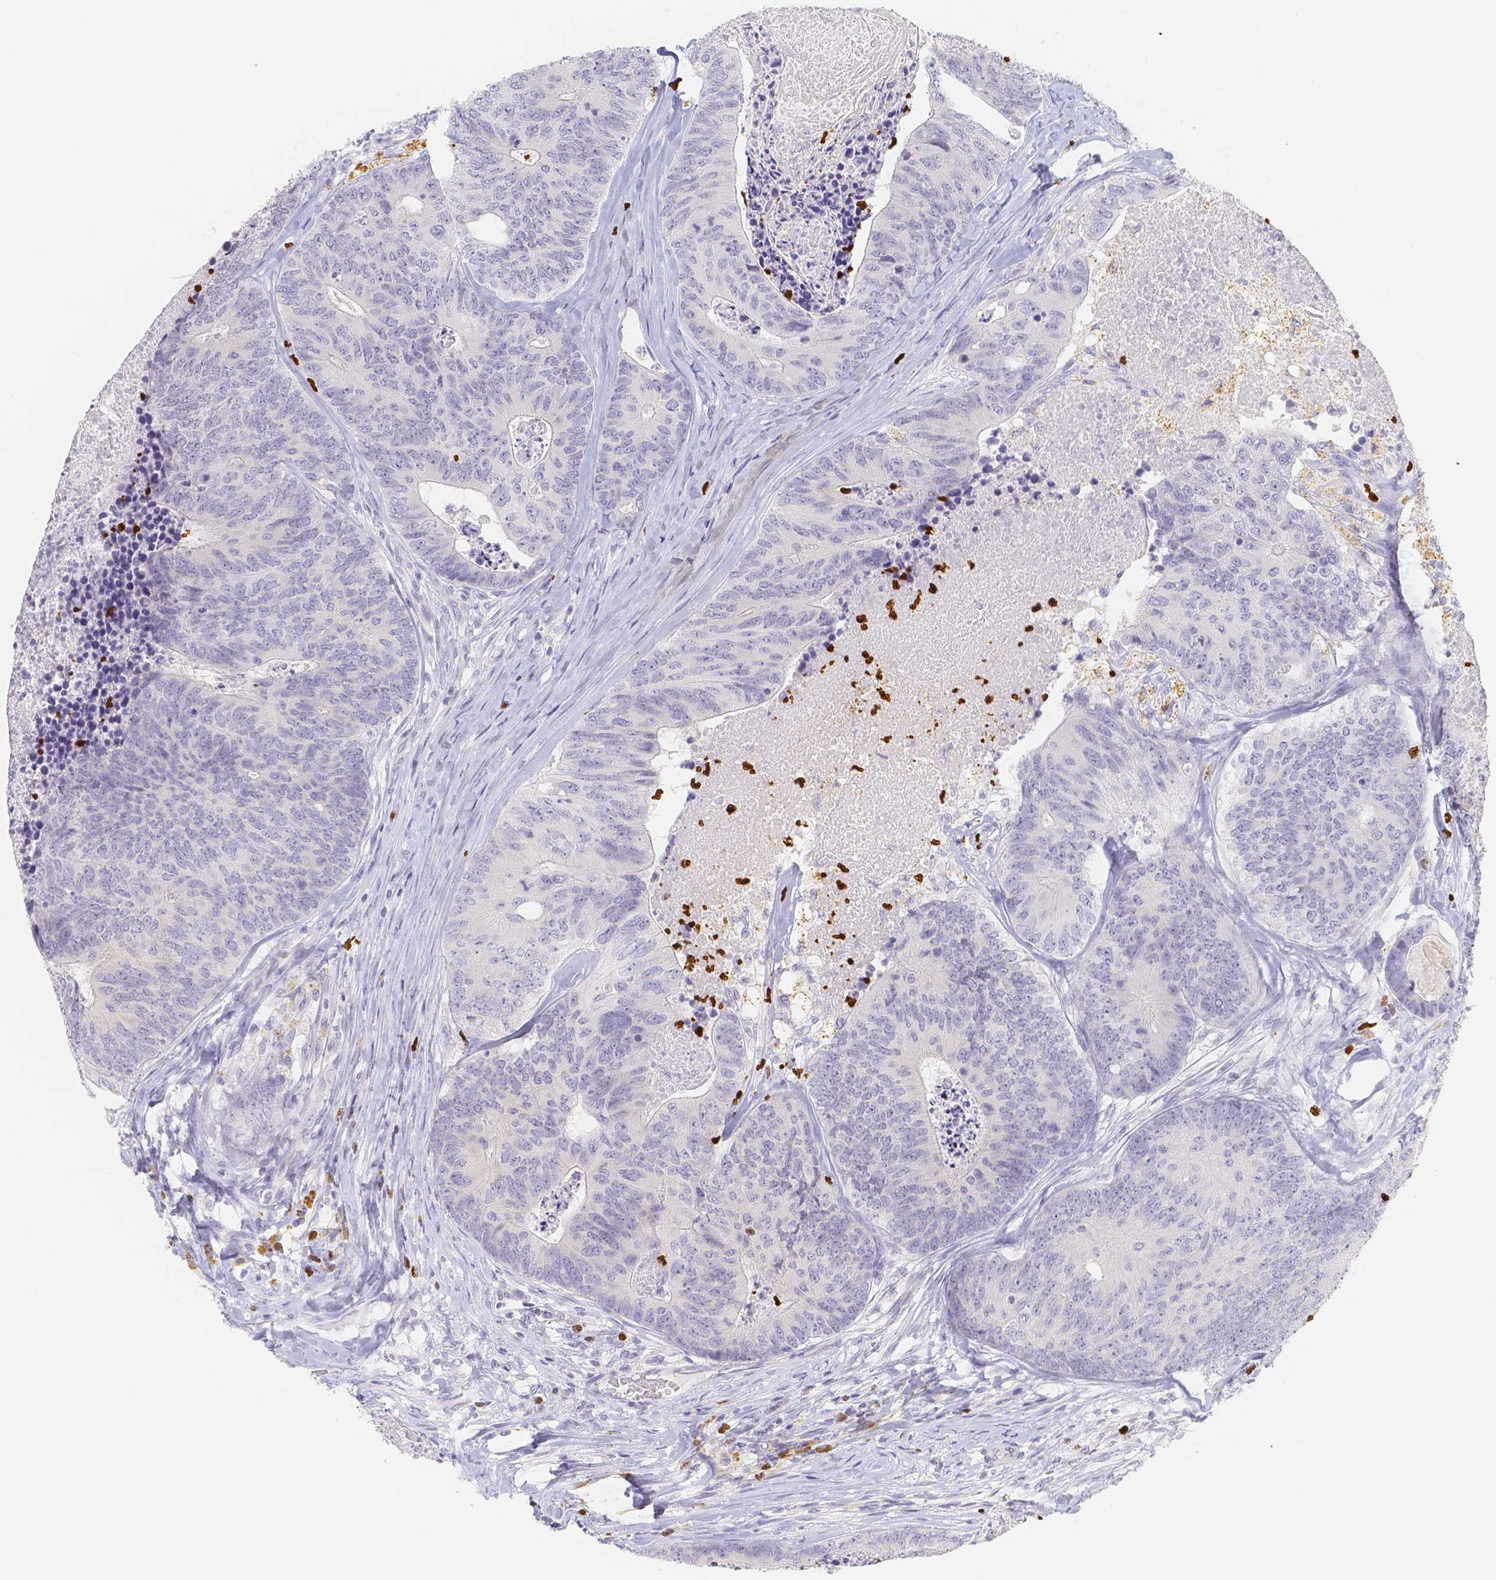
{"staining": {"intensity": "negative", "quantity": "none", "location": "none"}, "tissue": "colorectal cancer", "cell_type": "Tumor cells", "image_type": "cancer", "snomed": [{"axis": "morphology", "description": "Adenocarcinoma, NOS"}, {"axis": "topography", "description": "Colon"}], "caption": "This is a micrograph of immunohistochemistry (IHC) staining of colorectal cancer (adenocarcinoma), which shows no positivity in tumor cells.", "gene": "PADI4", "patient": {"sex": "female", "age": 57}}